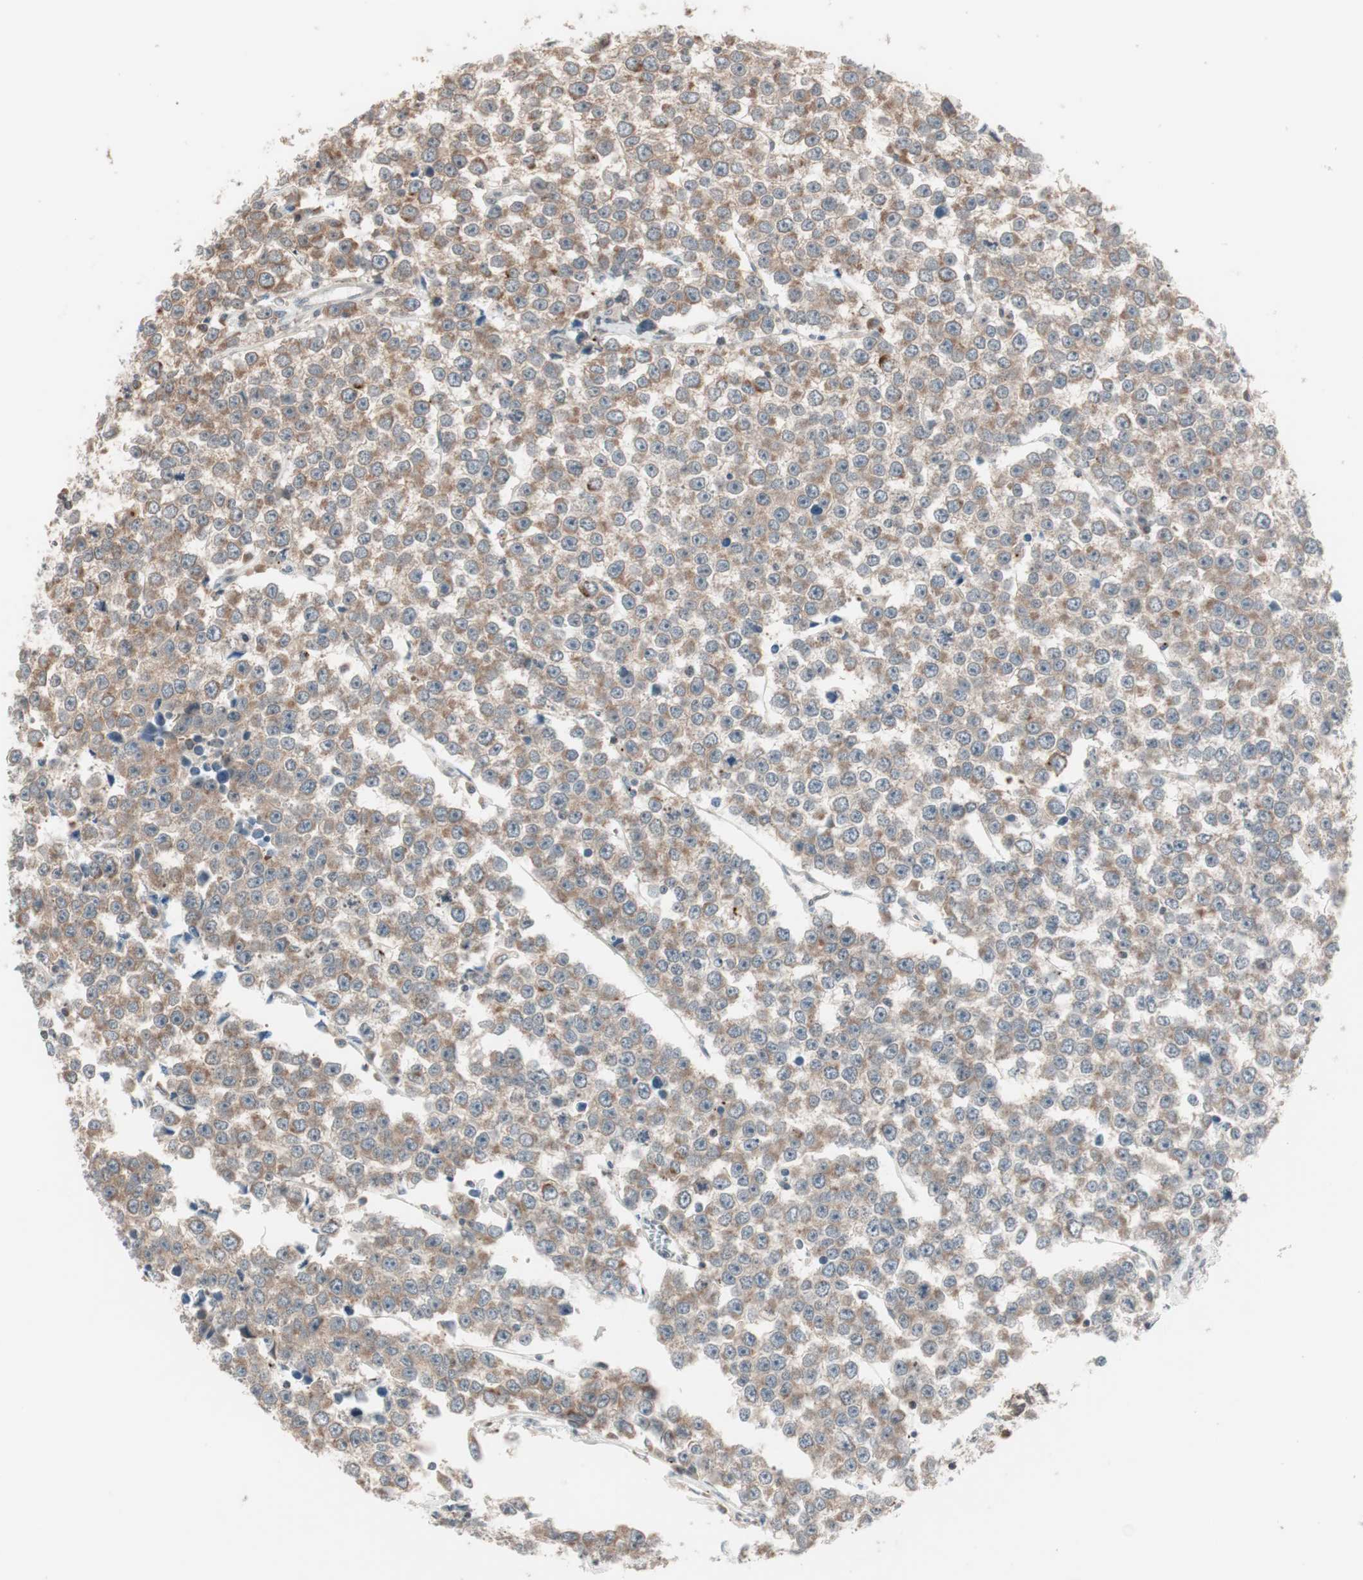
{"staining": {"intensity": "weak", "quantity": ">75%", "location": "cytoplasmic/membranous"}, "tissue": "testis cancer", "cell_type": "Tumor cells", "image_type": "cancer", "snomed": [{"axis": "morphology", "description": "Seminoma, NOS"}, {"axis": "morphology", "description": "Carcinoma, Embryonal, NOS"}, {"axis": "topography", "description": "Testis"}], "caption": "An image of testis cancer (embryonal carcinoma) stained for a protein exhibits weak cytoplasmic/membranous brown staining in tumor cells.", "gene": "FBXO5", "patient": {"sex": "male", "age": 52}}